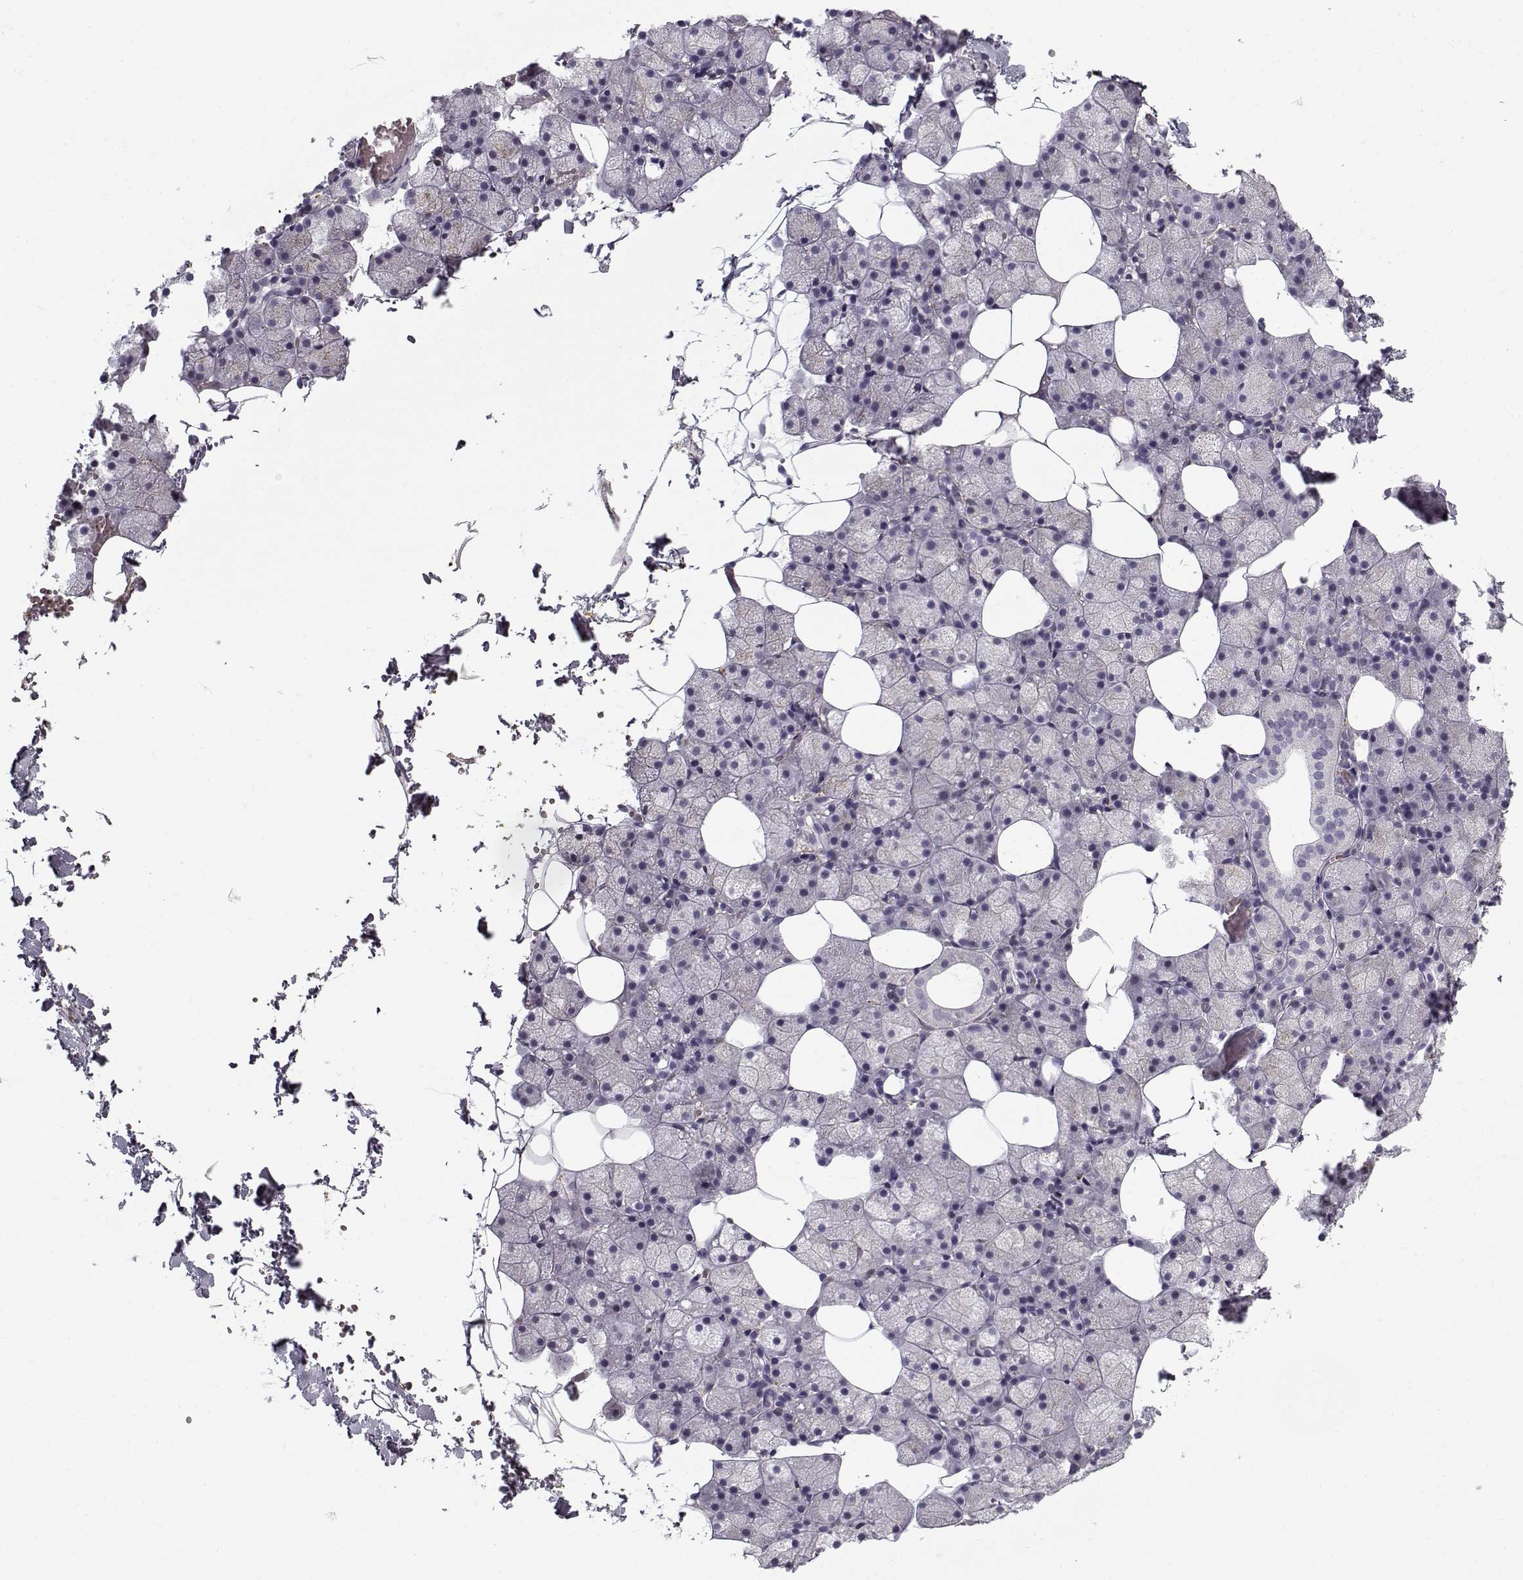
{"staining": {"intensity": "negative", "quantity": "none", "location": "none"}, "tissue": "salivary gland", "cell_type": "Glandular cells", "image_type": "normal", "snomed": [{"axis": "morphology", "description": "Normal tissue, NOS"}, {"axis": "topography", "description": "Salivary gland"}], "caption": "High magnification brightfield microscopy of normal salivary gland stained with DAB (brown) and counterstained with hematoxylin (blue): glandular cells show no significant positivity.", "gene": "SNCA", "patient": {"sex": "male", "age": 38}}